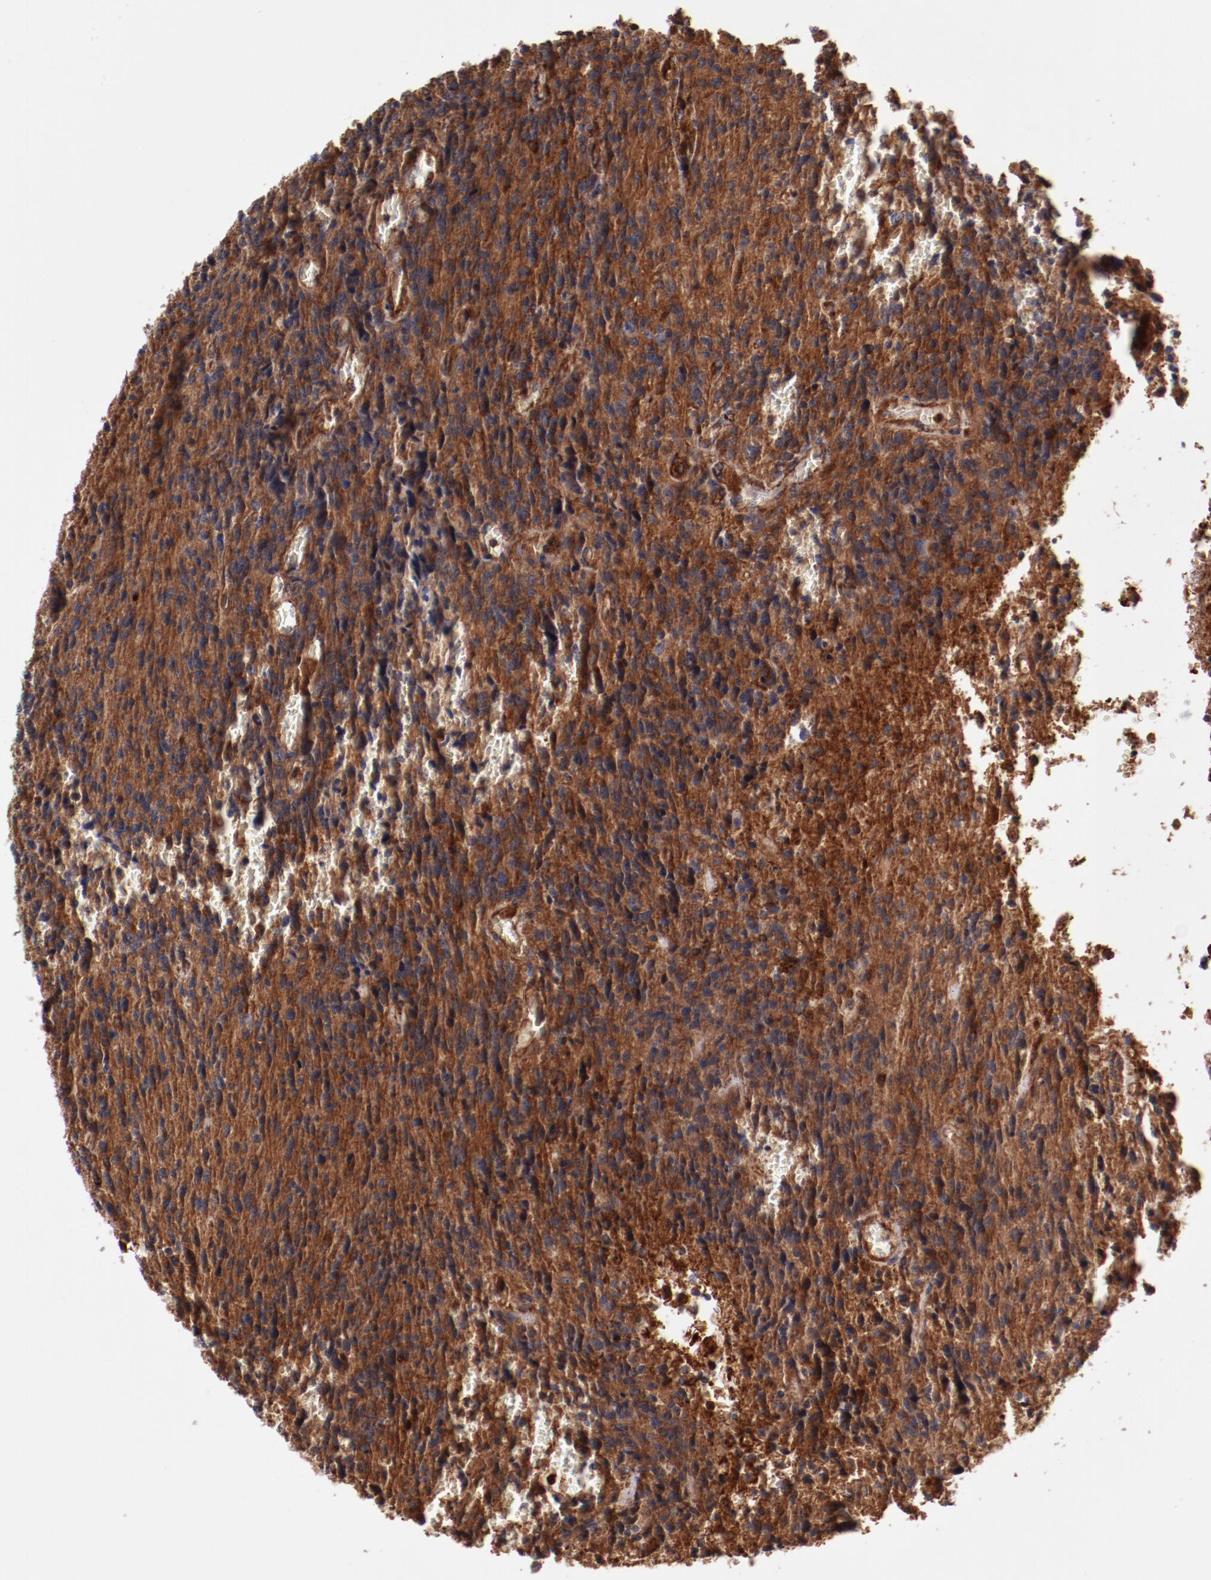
{"staining": {"intensity": "strong", "quantity": ">75%", "location": "cytoplasmic/membranous"}, "tissue": "glioma", "cell_type": "Tumor cells", "image_type": "cancer", "snomed": [{"axis": "morphology", "description": "Normal tissue, NOS"}, {"axis": "morphology", "description": "Glioma, malignant, High grade"}, {"axis": "topography", "description": "Cerebral cortex"}], "caption": "The image displays staining of glioma, revealing strong cytoplasmic/membranous protein staining (brown color) within tumor cells. Nuclei are stained in blue.", "gene": "TMOD3", "patient": {"sex": "male", "age": 56}}